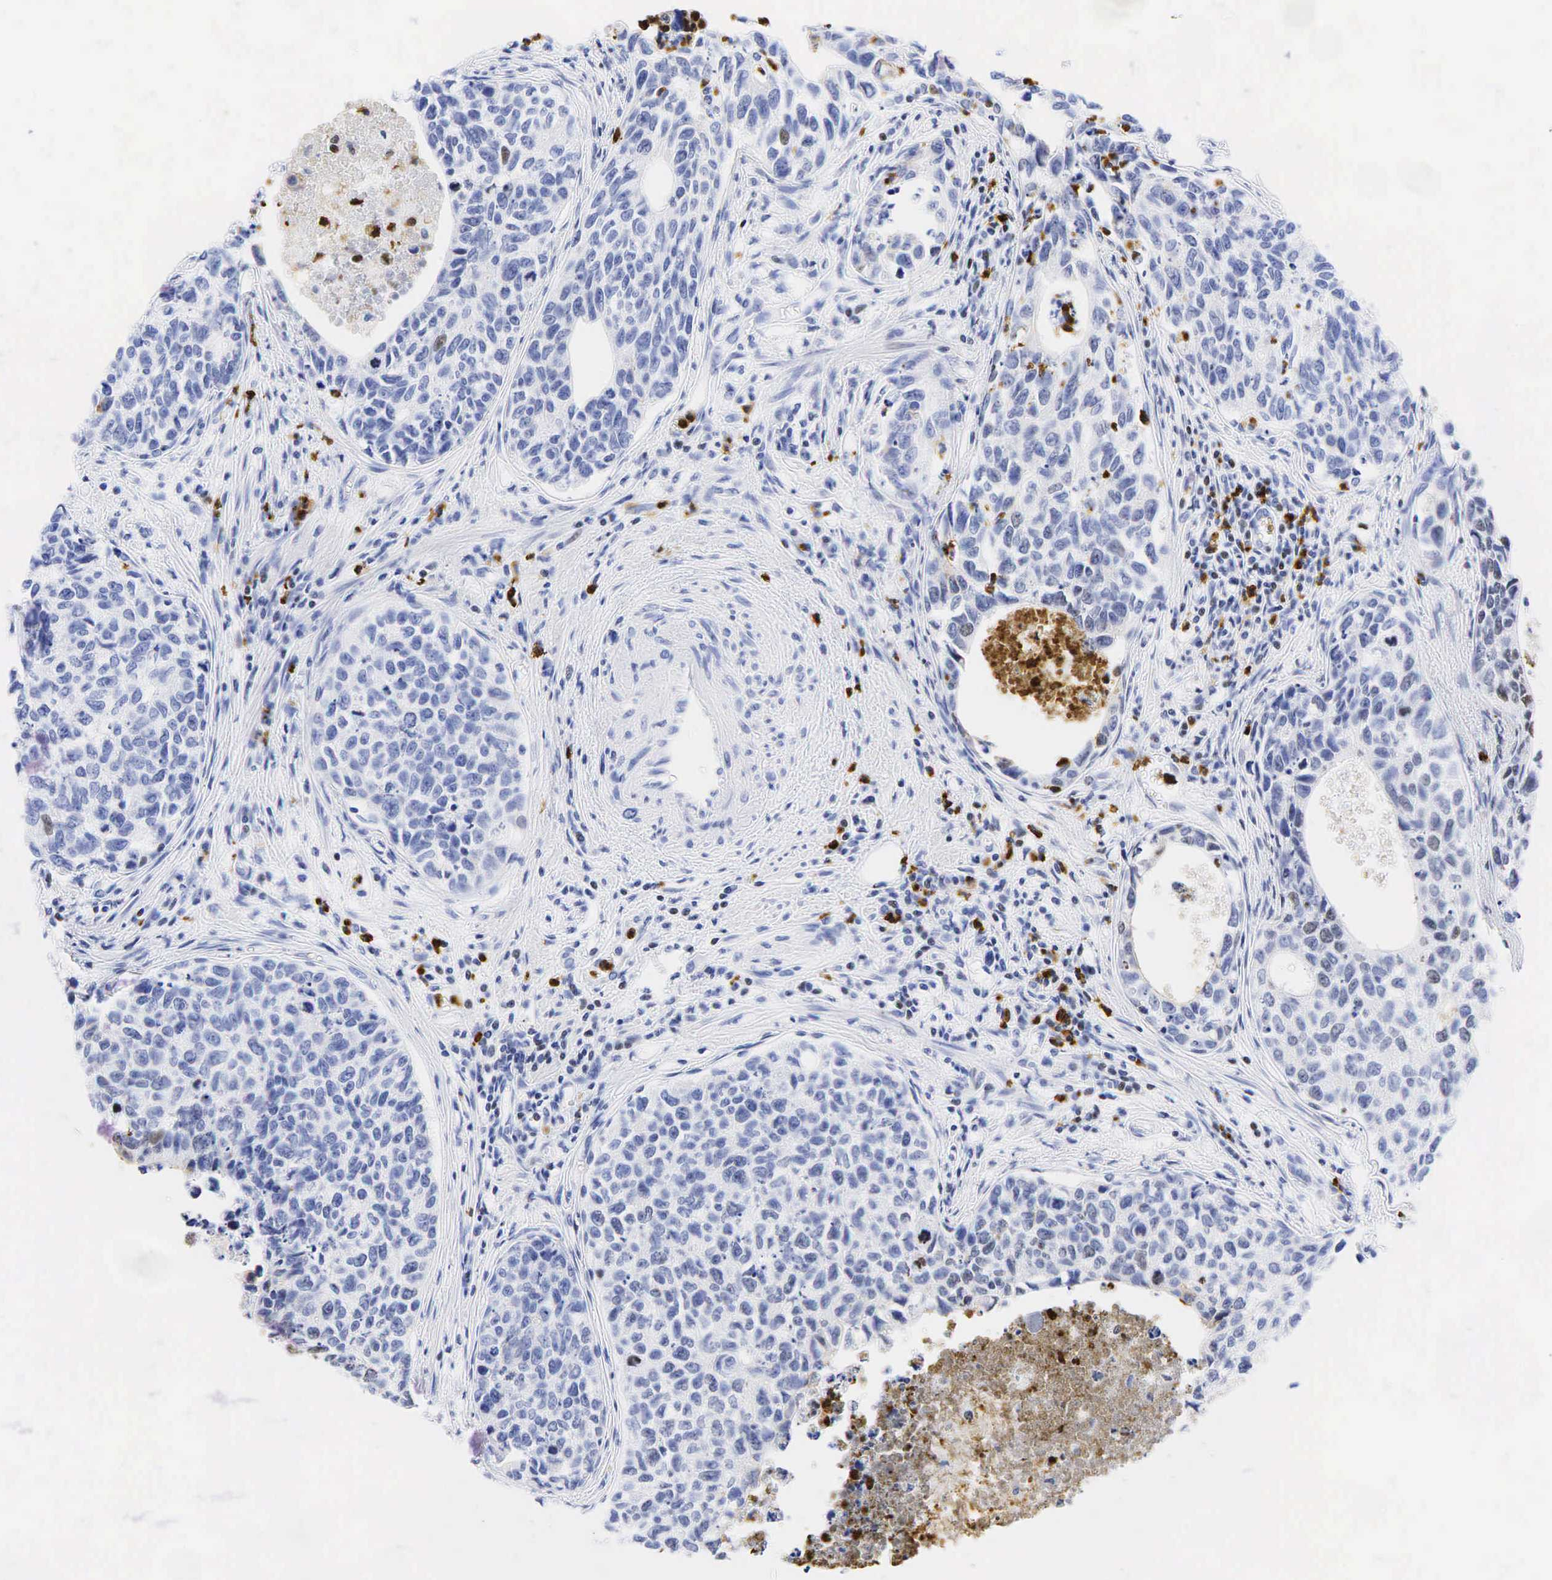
{"staining": {"intensity": "negative", "quantity": "none", "location": "none"}, "tissue": "urothelial cancer", "cell_type": "Tumor cells", "image_type": "cancer", "snomed": [{"axis": "morphology", "description": "Urothelial carcinoma, High grade"}, {"axis": "topography", "description": "Urinary bladder"}], "caption": "High-grade urothelial carcinoma was stained to show a protein in brown. There is no significant expression in tumor cells. (IHC, brightfield microscopy, high magnification).", "gene": "FUT4", "patient": {"sex": "male", "age": 81}}